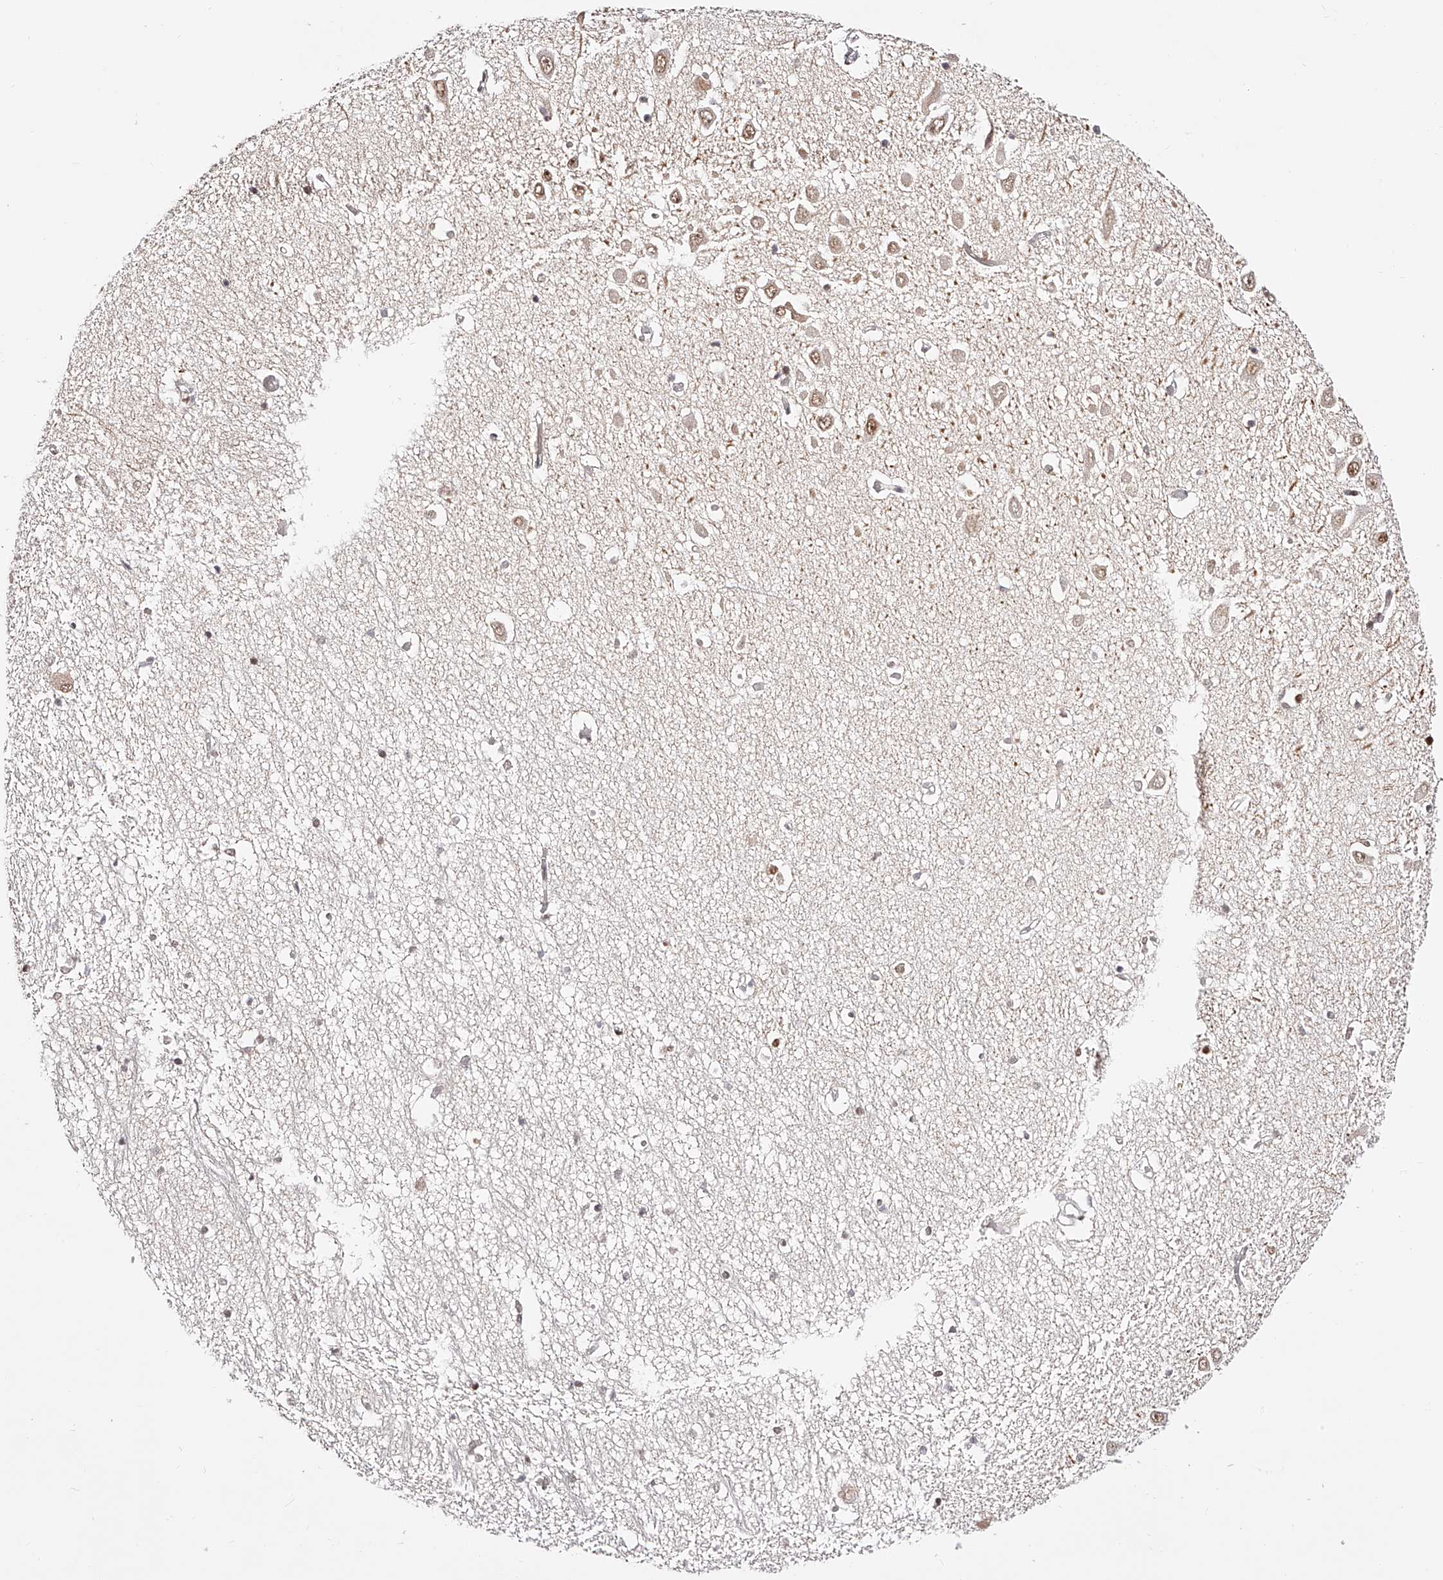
{"staining": {"intensity": "moderate", "quantity": "25%-75%", "location": "nuclear"}, "tissue": "hippocampus", "cell_type": "Glial cells", "image_type": "normal", "snomed": [{"axis": "morphology", "description": "Normal tissue, NOS"}, {"axis": "topography", "description": "Hippocampus"}], "caption": "Immunohistochemistry (IHC) histopathology image of benign hippocampus stained for a protein (brown), which exhibits medium levels of moderate nuclear positivity in about 25%-75% of glial cells.", "gene": "USF3", "patient": {"sex": "male", "age": 70}}